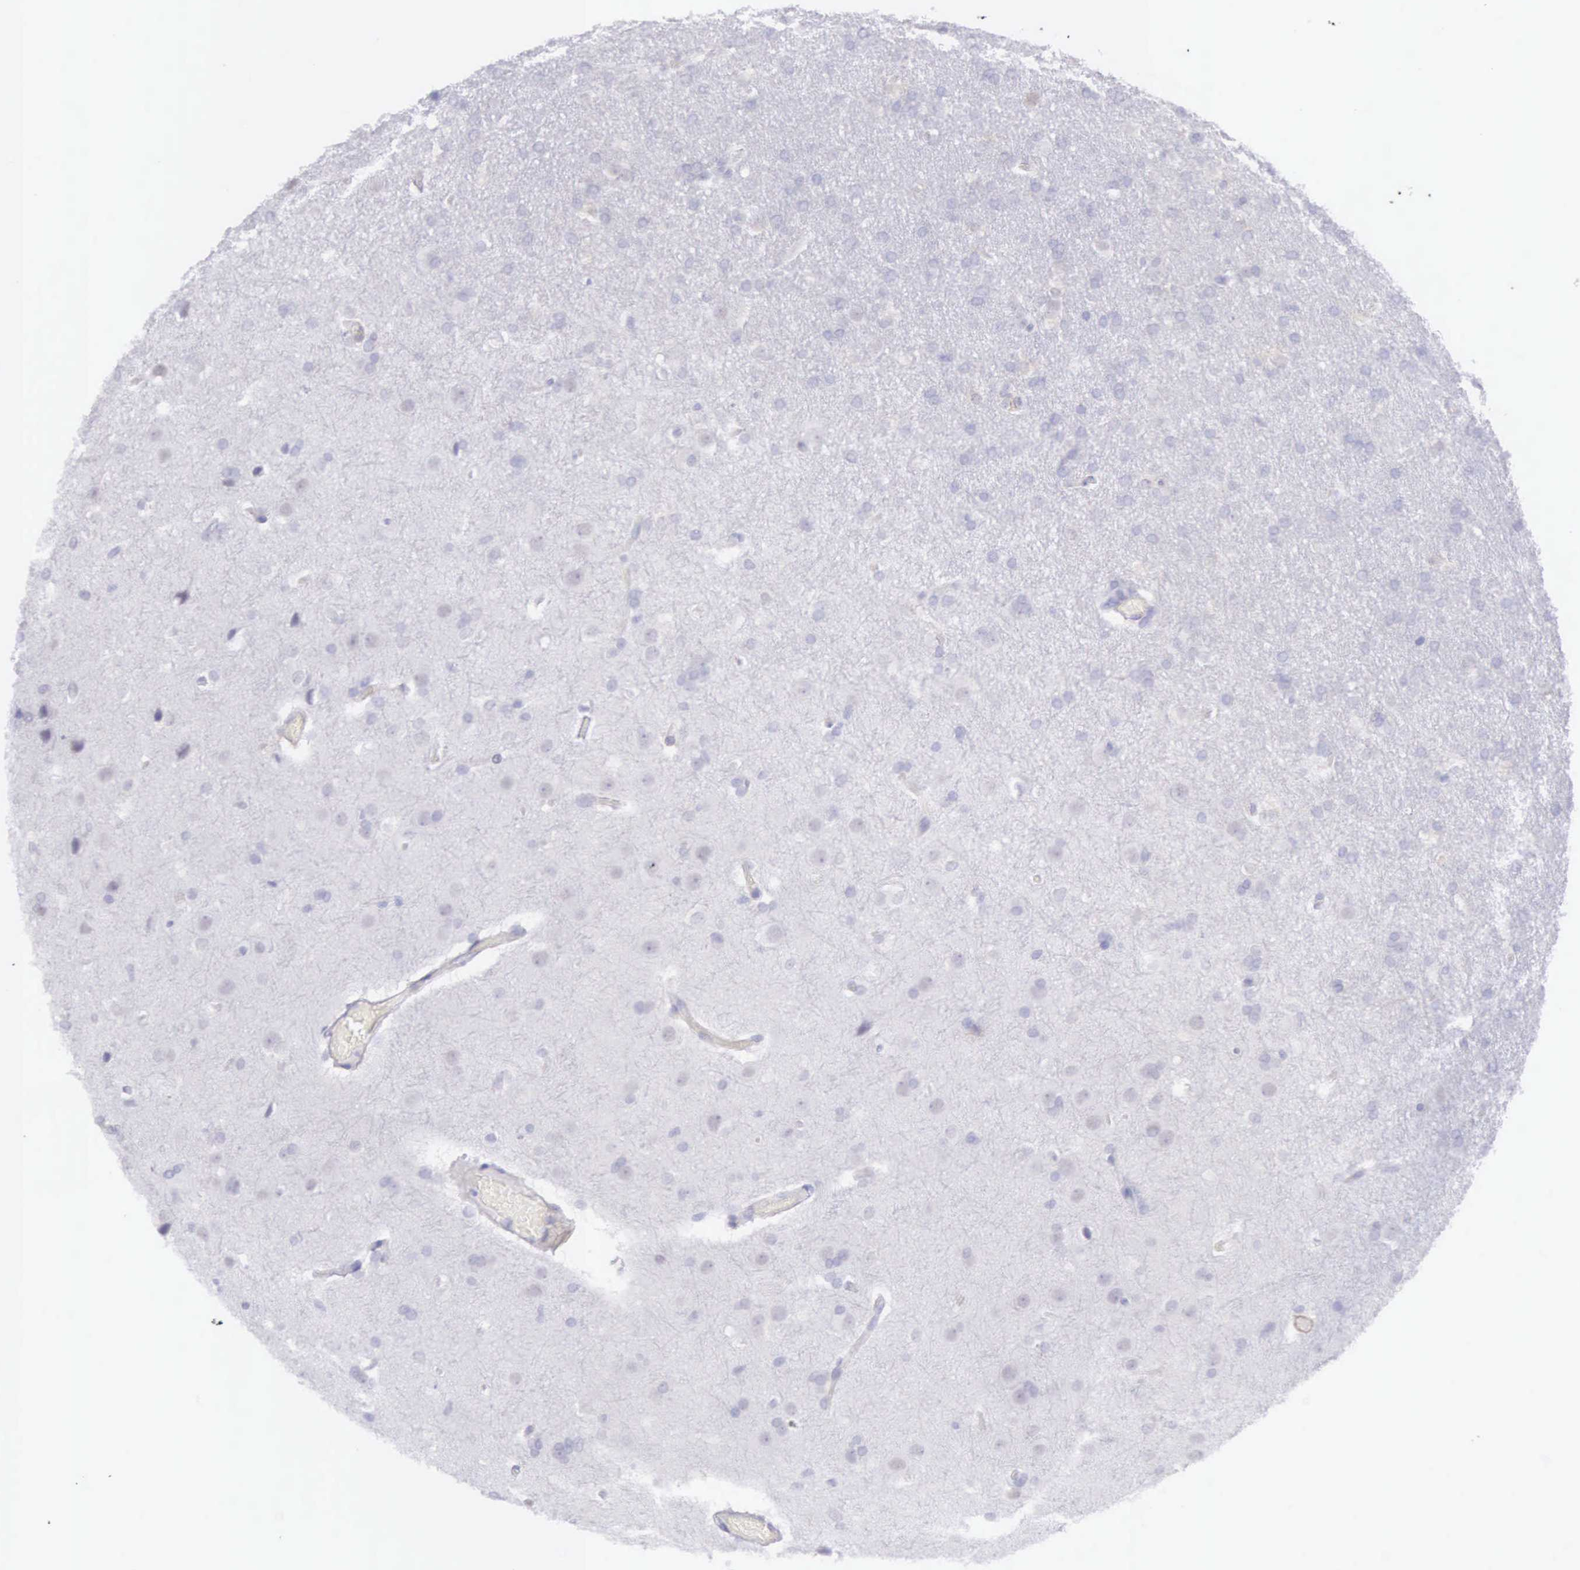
{"staining": {"intensity": "negative", "quantity": "none", "location": "none"}, "tissue": "glioma", "cell_type": "Tumor cells", "image_type": "cancer", "snomed": [{"axis": "morphology", "description": "Glioma, malignant, High grade"}, {"axis": "topography", "description": "Brain"}], "caption": "Immunohistochemistry (IHC) photomicrograph of glioma stained for a protein (brown), which exhibits no positivity in tumor cells.", "gene": "ARFGAP3", "patient": {"sex": "male", "age": 68}}